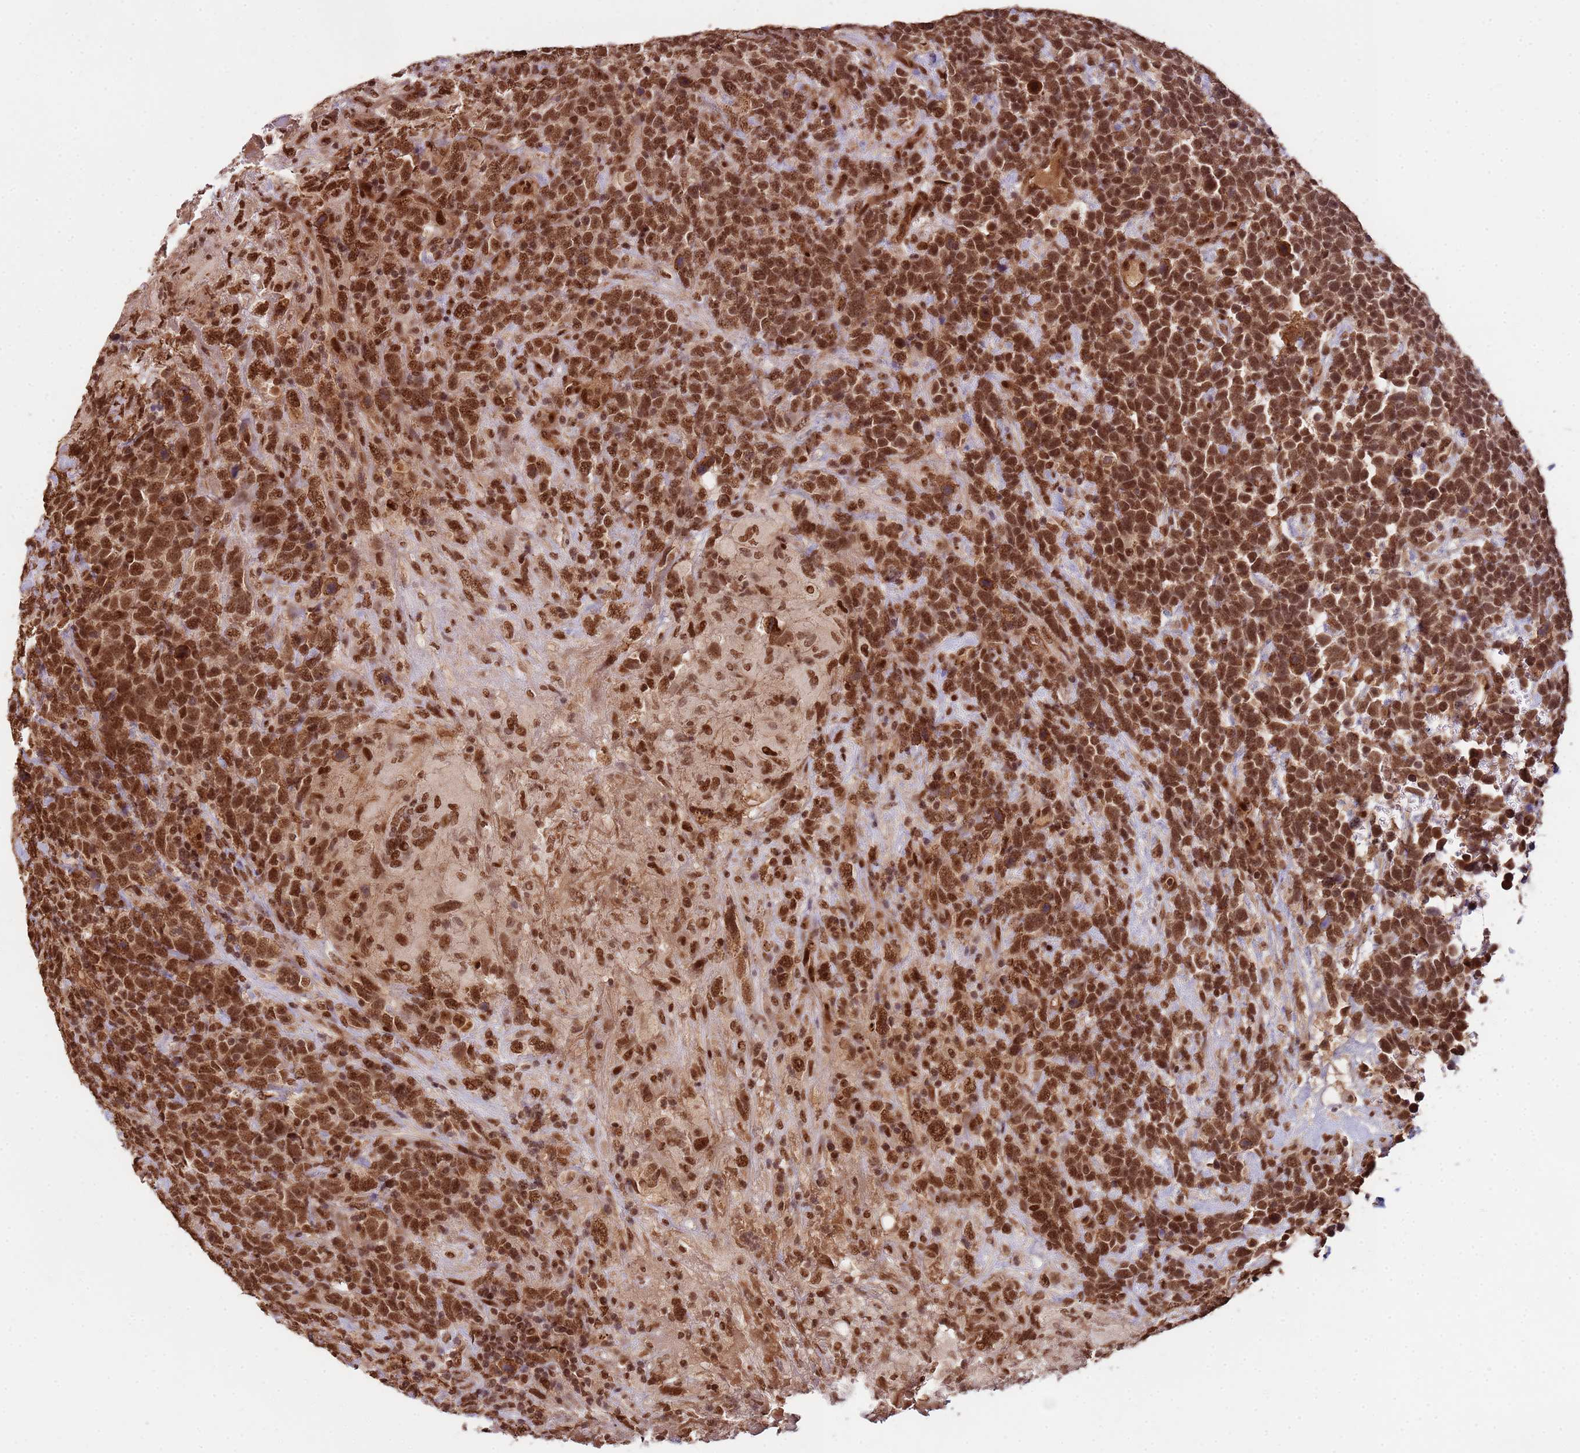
{"staining": {"intensity": "strong", "quantity": ">75%", "location": "nuclear"}, "tissue": "urothelial cancer", "cell_type": "Tumor cells", "image_type": "cancer", "snomed": [{"axis": "morphology", "description": "Urothelial carcinoma, High grade"}, {"axis": "topography", "description": "Urinary bladder"}], "caption": "Tumor cells reveal high levels of strong nuclear staining in approximately >75% of cells in urothelial cancer.", "gene": "ZBTB12", "patient": {"sex": "female", "age": 82}}